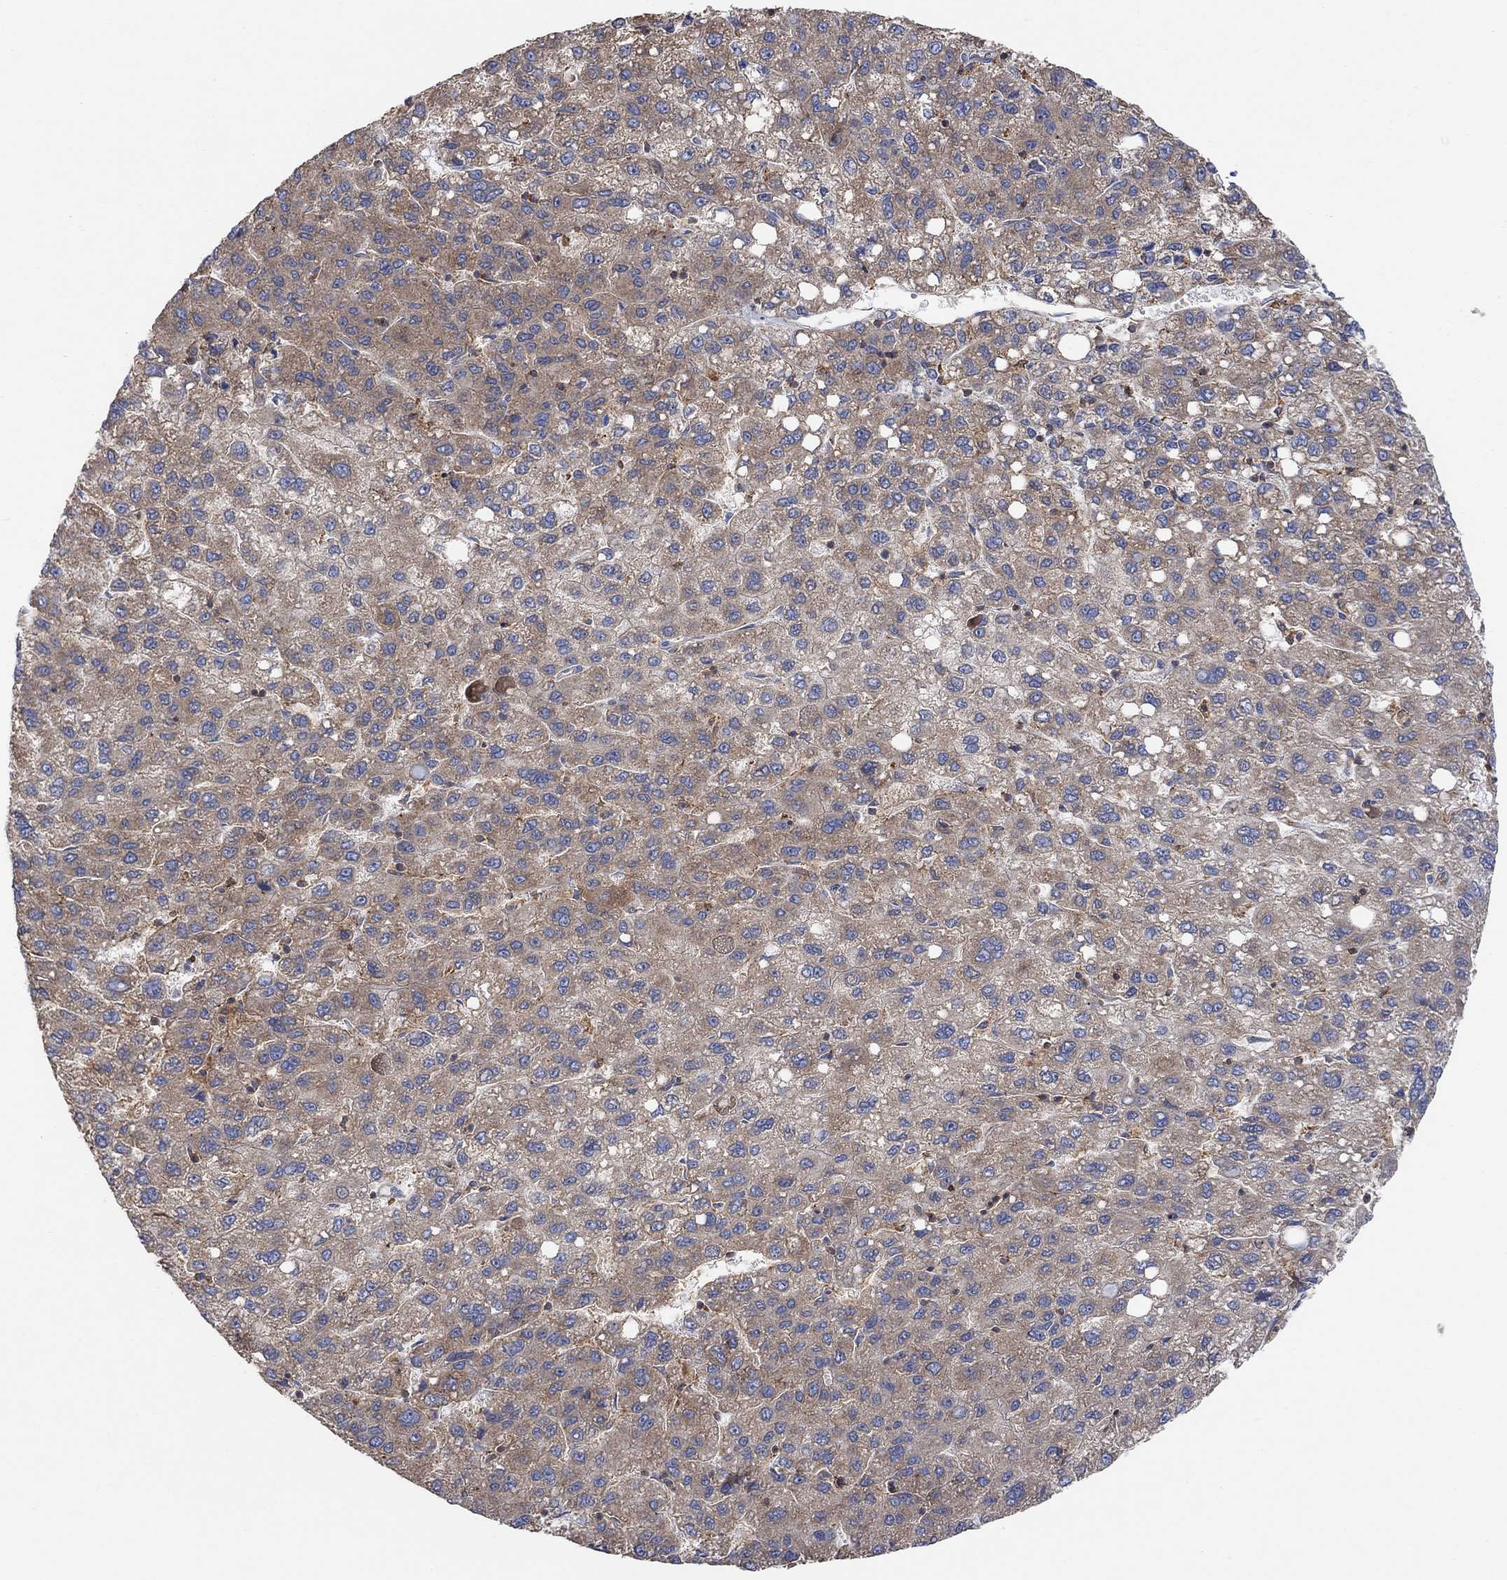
{"staining": {"intensity": "moderate", "quantity": ">75%", "location": "cytoplasmic/membranous"}, "tissue": "liver cancer", "cell_type": "Tumor cells", "image_type": "cancer", "snomed": [{"axis": "morphology", "description": "Carcinoma, Hepatocellular, NOS"}, {"axis": "topography", "description": "Liver"}], "caption": "This photomicrograph exhibits immunohistochemistry (IHC) staining of hepatocellular carcinoma (liver), with medium moderate cytoplasmic/membranous expression in approximately >75% of tumor cells.", "gene": "BLOC1S3", "patient": {"sex": "female", "age": 82}}